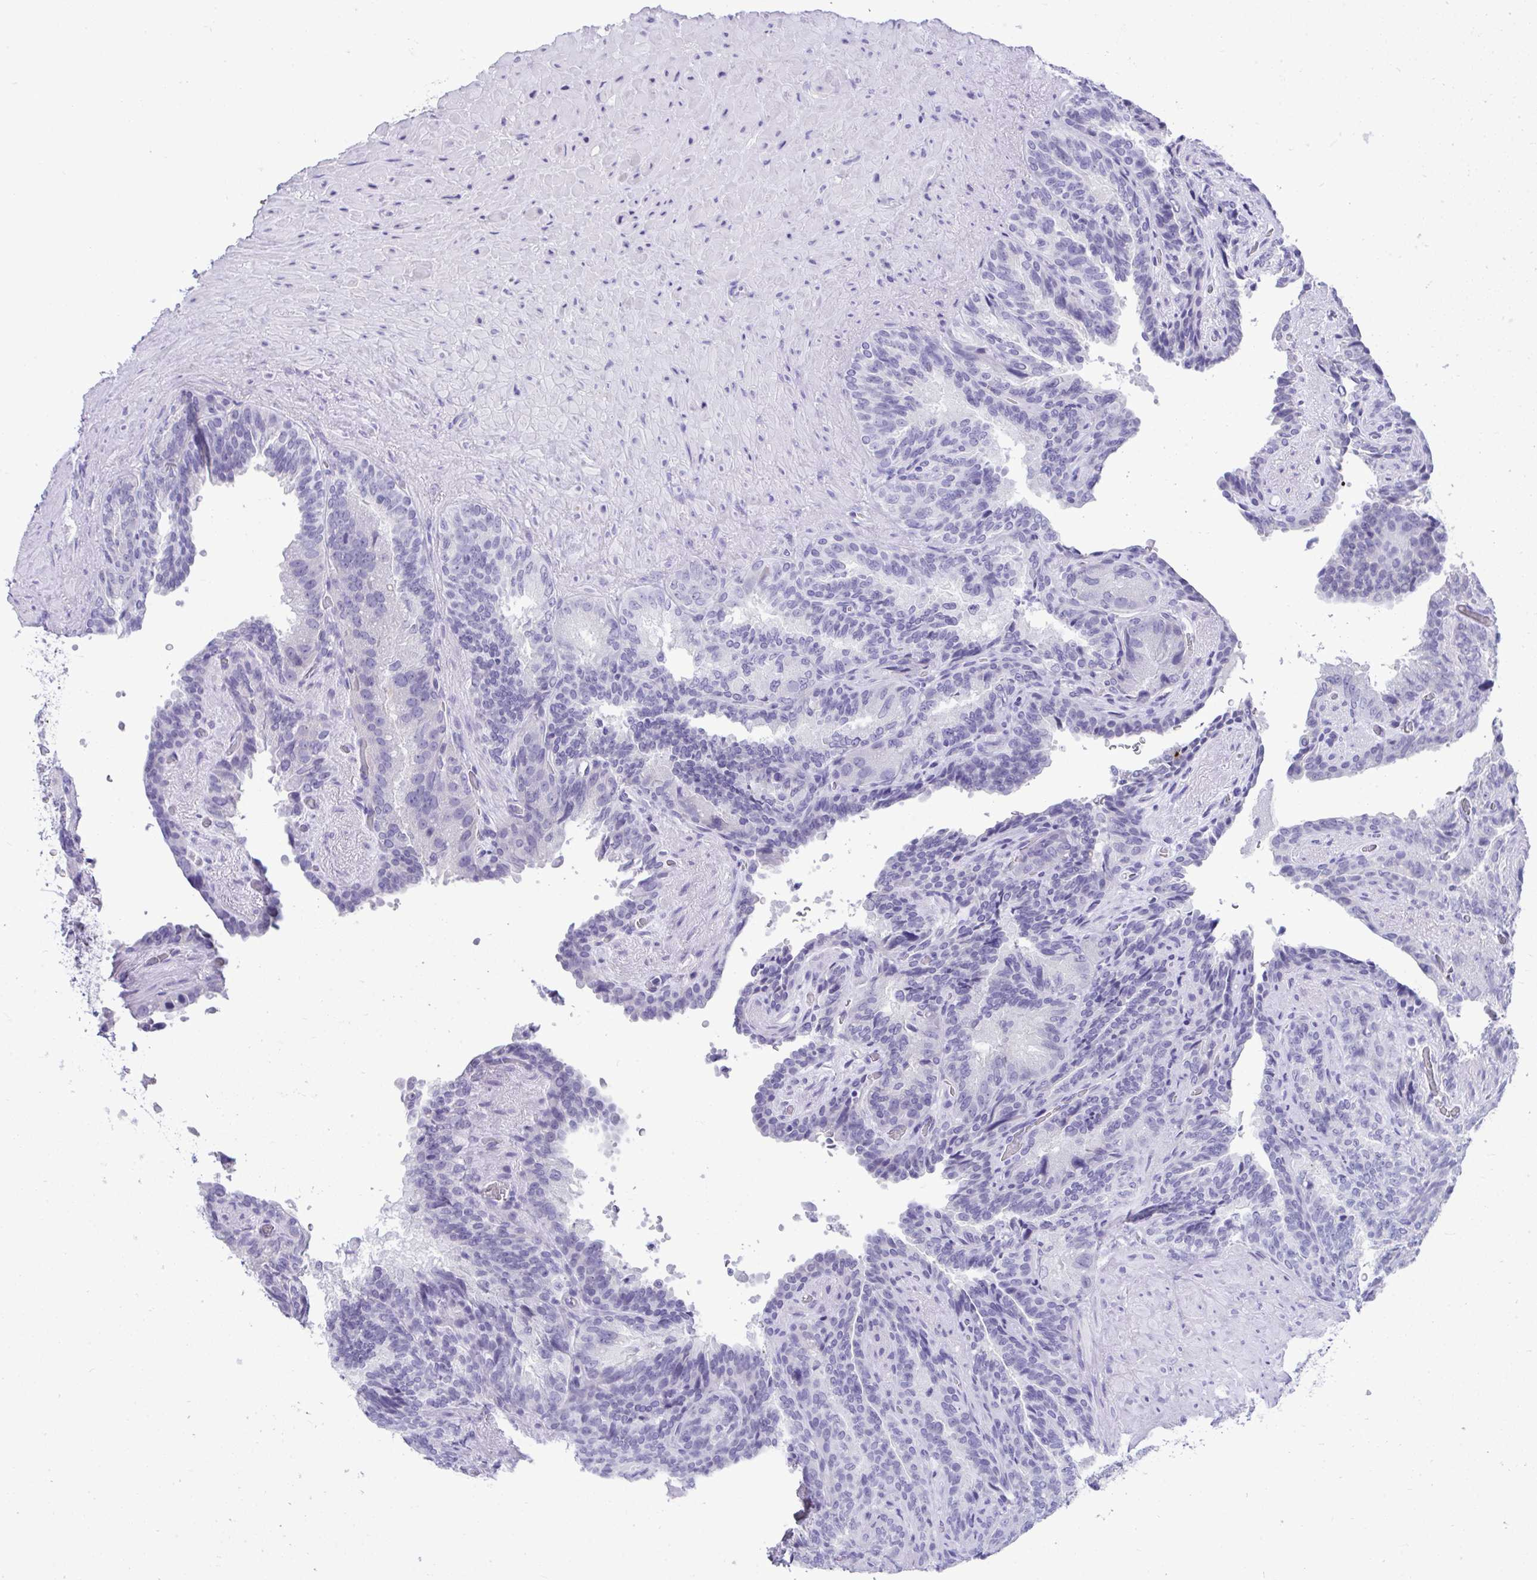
{"staining": {"intensity": "negative", "quantity": "none", "location": "none"}, "tissue": "seminal vesicle", "cell_type": "Glandular cells", "image_type": "normal", "snomed": [{"axis": "morphology", "description": "Normal tissue, NOS"}, {"axis": "topography", "description": "Seminal veicle"}], "caption": "IHC histopathology image of normal seminal vesicle stained for a protein (brown), which demonstrates no expression in glandular cells. The staining was performed using DAB to visualize the protein expression in brown, while the nuclei were stained in blue with hematoxylin (Magnification: 20x).", "gene": "PRM2", "patient": {"sex": "male", "age": 60}}